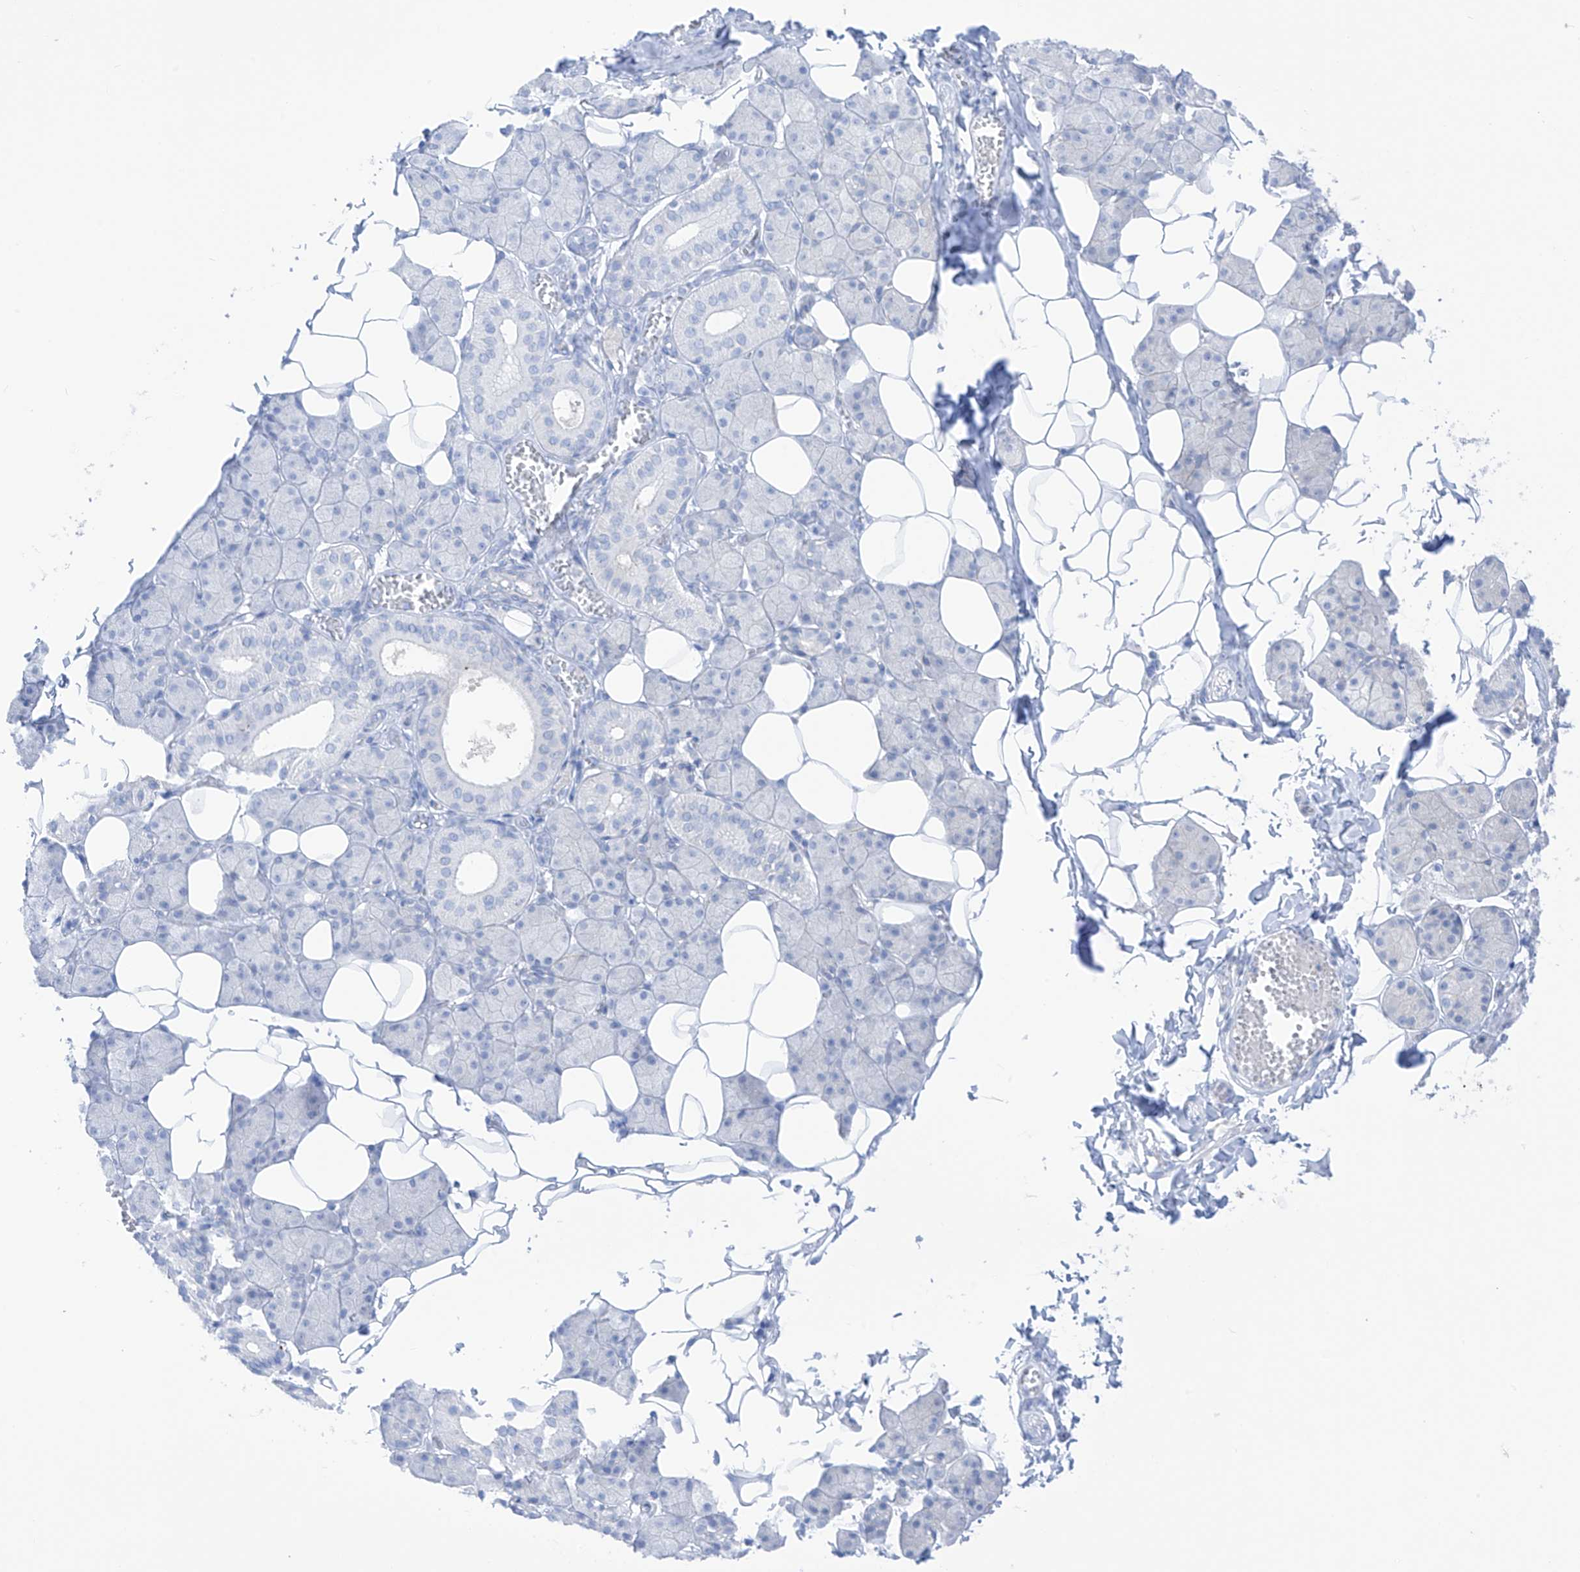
{"staining": {"intensity": "negative", "quantity": "none", "location": "none"}, "tissue": "salivary gland", "cell_type": "Glandular cells", "image_type": "normal", "snomed": [{"axis": "morphology", "description": "Normal tissue, NOS"}, {"axis": "topography", "description": "Salivary gland"}], "caption": "Immunohistochemical staining of unremarkable salivary gland displays no significant expression in glandular cells. Nuclei are stained in blue.", "gene": "TRMU", "patient": {"sex": "female", "age": 33}}